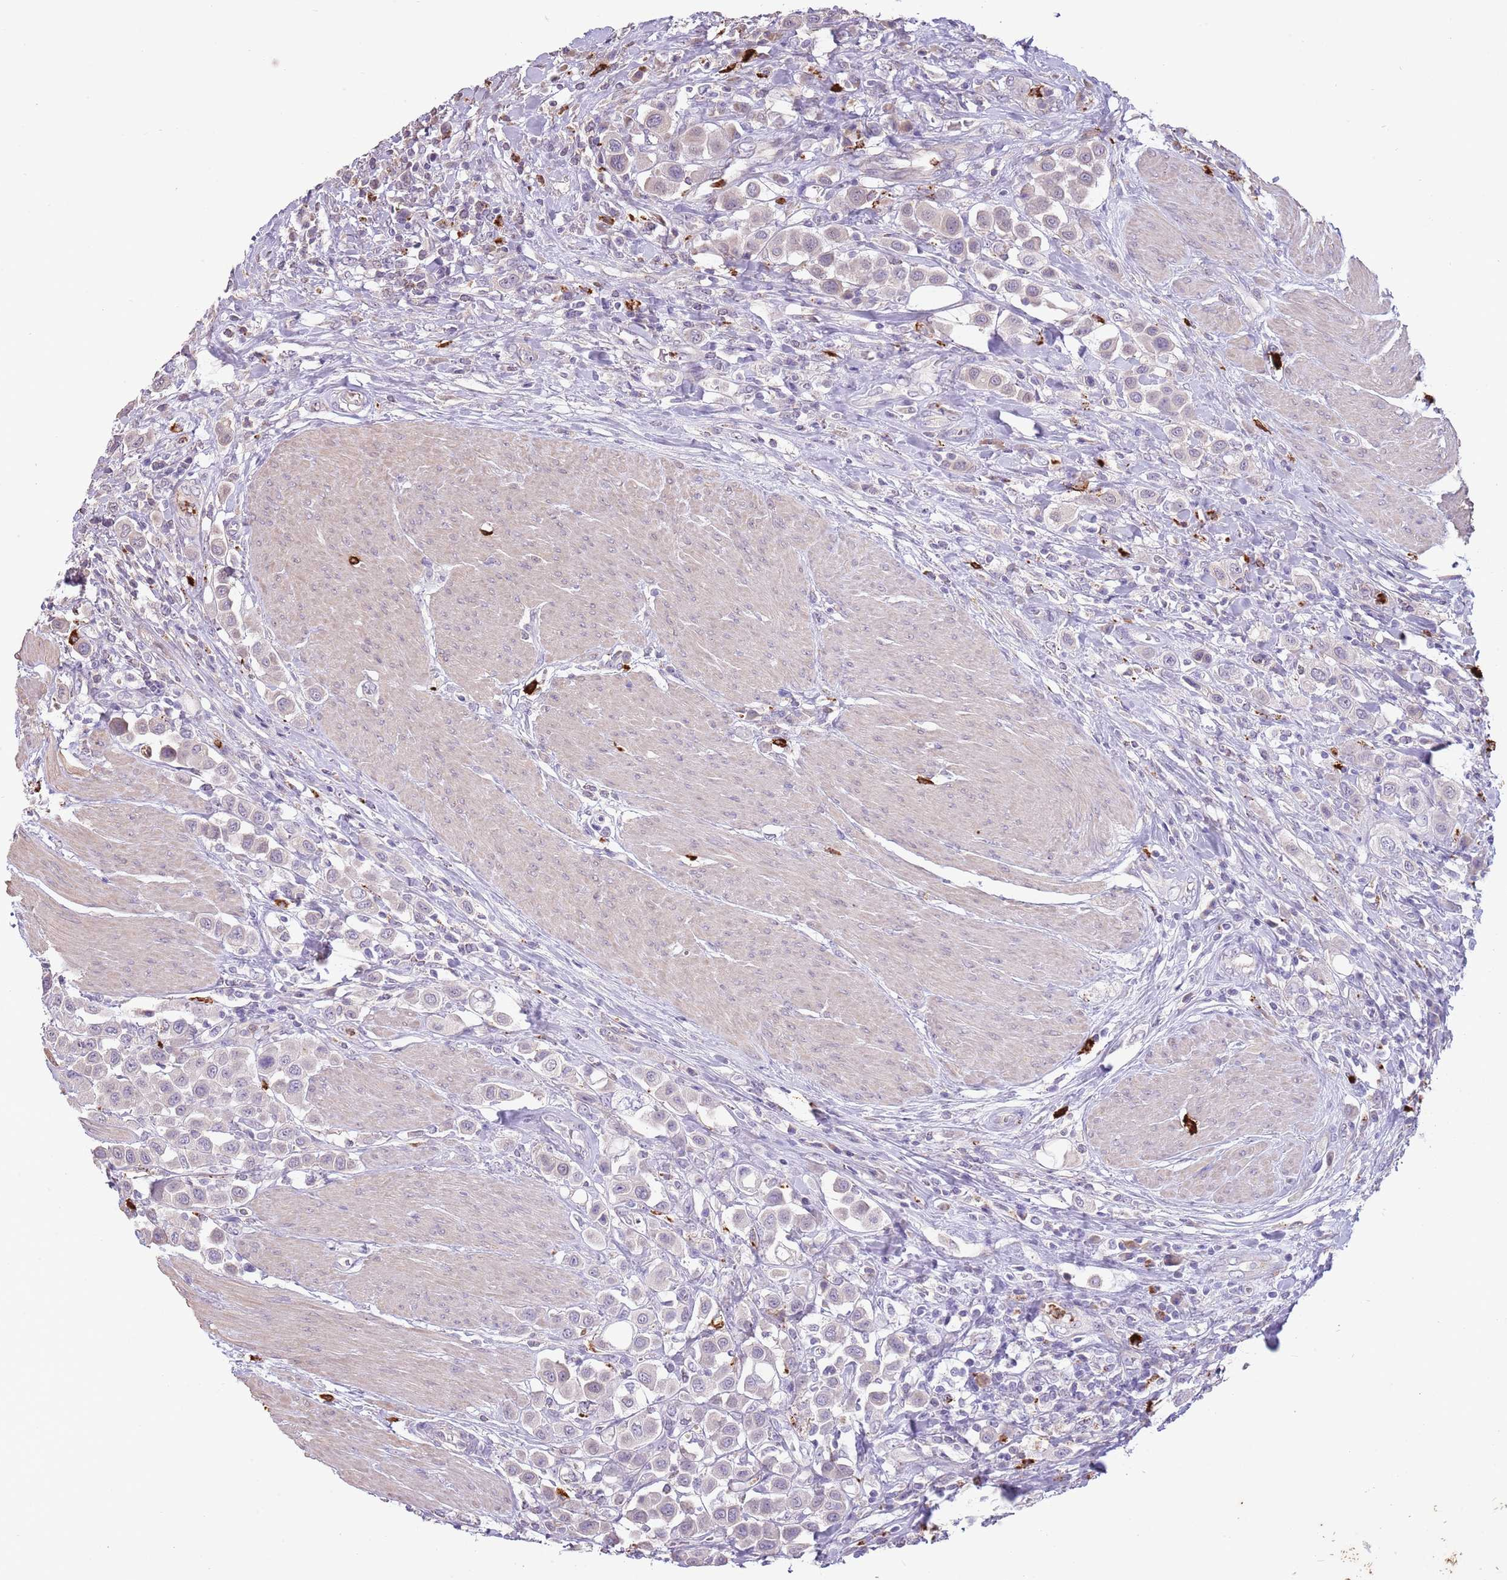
{"staining": {"intensity": "negative", "quantity": "none", "location": "none"}, "tissue": "urothelial cancer", "cell_type": "Tumor cells", "image_type": "cancer", "snomed": [{"axis": "morphology", "description": "Urothelial carcinoma, High grade"}, {"axis": "topography", "description": "Urinary bladder"}], "caption": "A micrograph of human high-grade urothelial carcinoma is negative for staining in tumor cells.", "gene": "P2RY13", "patient": {"sex": "male", "age": 50}}